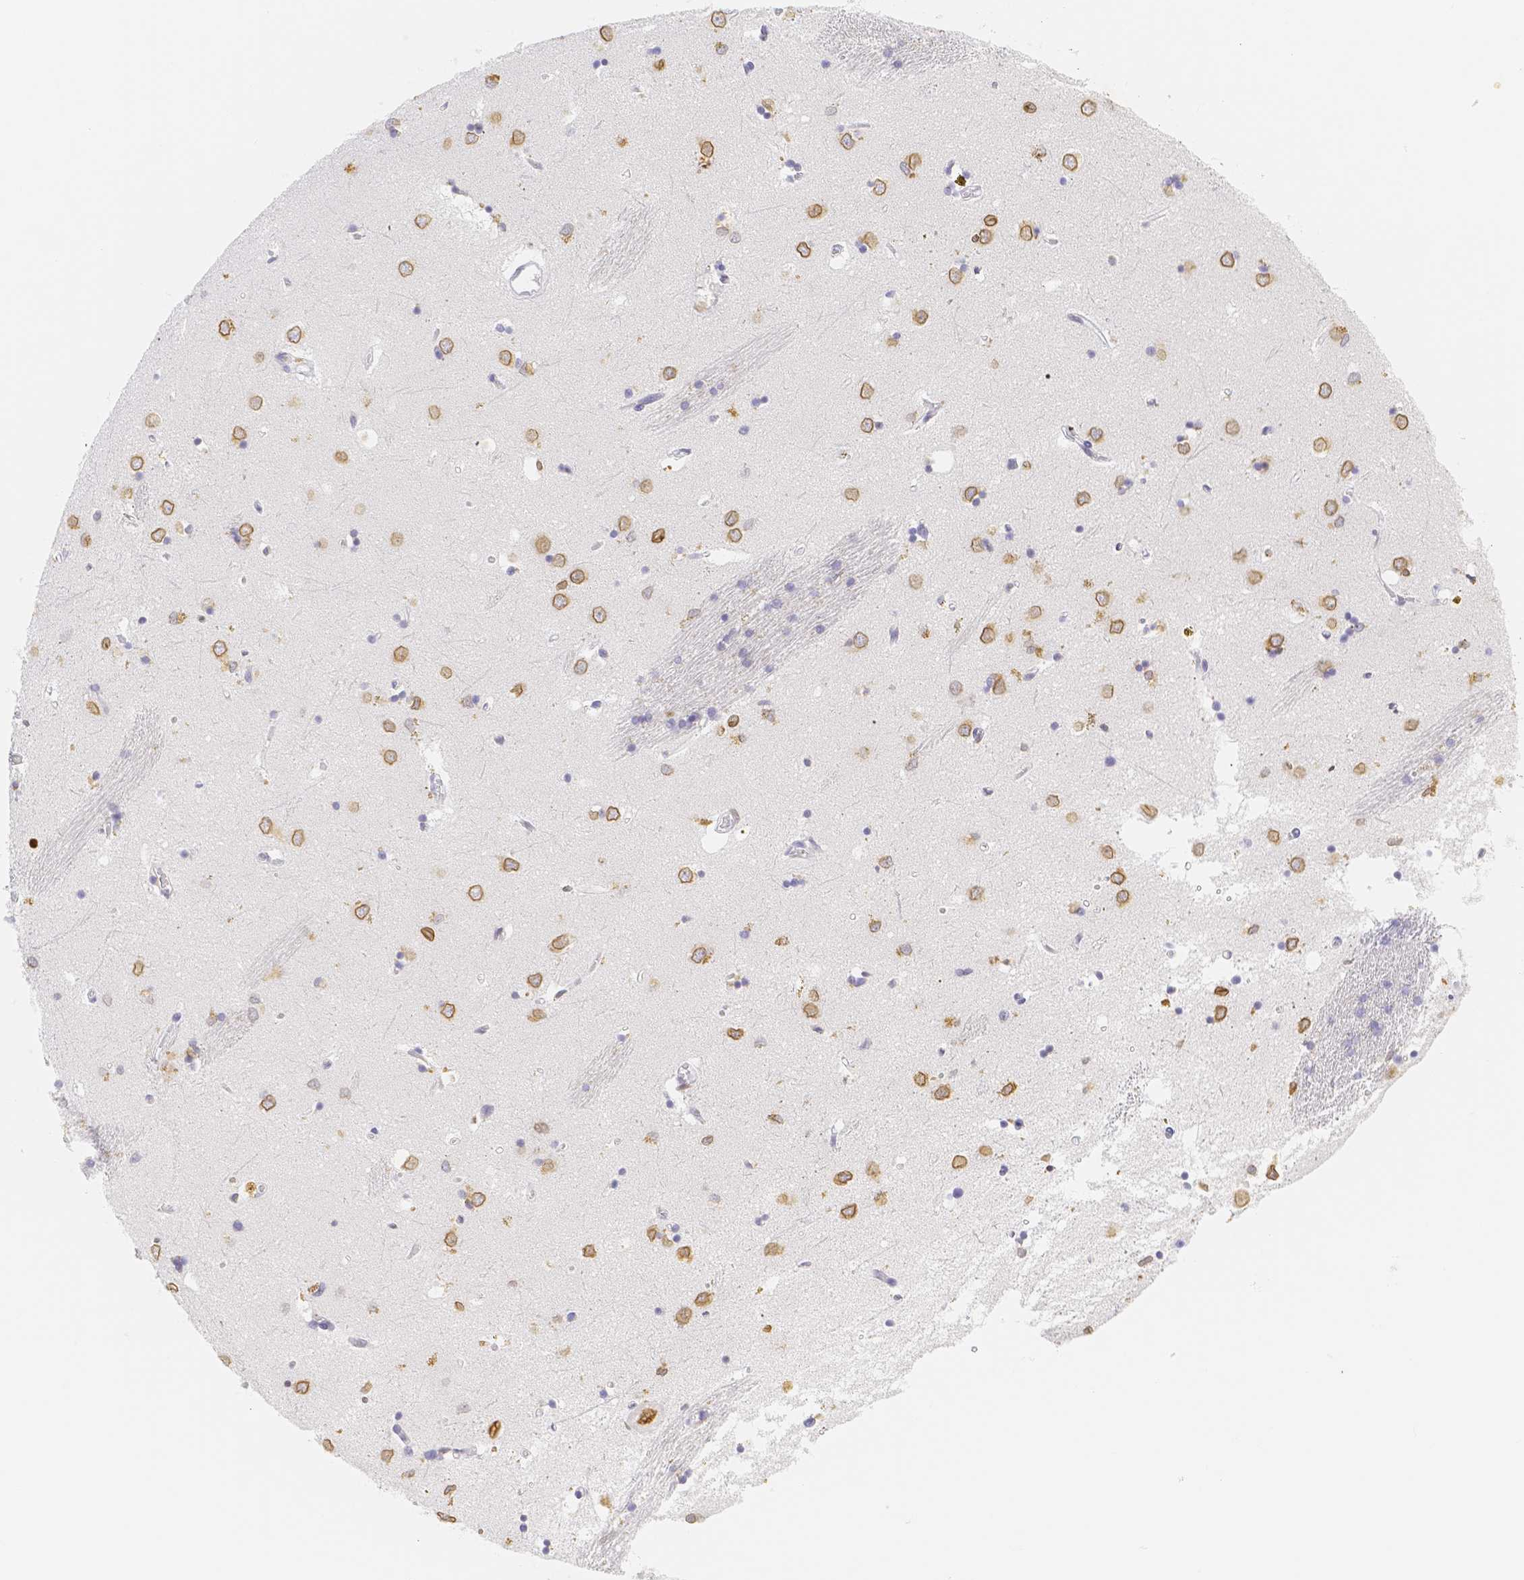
{"staining": {"intensity": "negative", "quantity": "none", "location": "none"}, "tissue": "caudate", "cell_type": "Glial cells", "image_type": "normal", "snomed": [{"axis": "morphology", "description": "Normal tissue, NOS"}, {"axis": "topography", "description": "Lateral ventricle wall"}], "caption": "This is a histopathology image of IHC staining of benign caudate, which shows no positivity in glial cells.", "gene": "PADI4", "patient": {"sex": "female", "age": 19}}